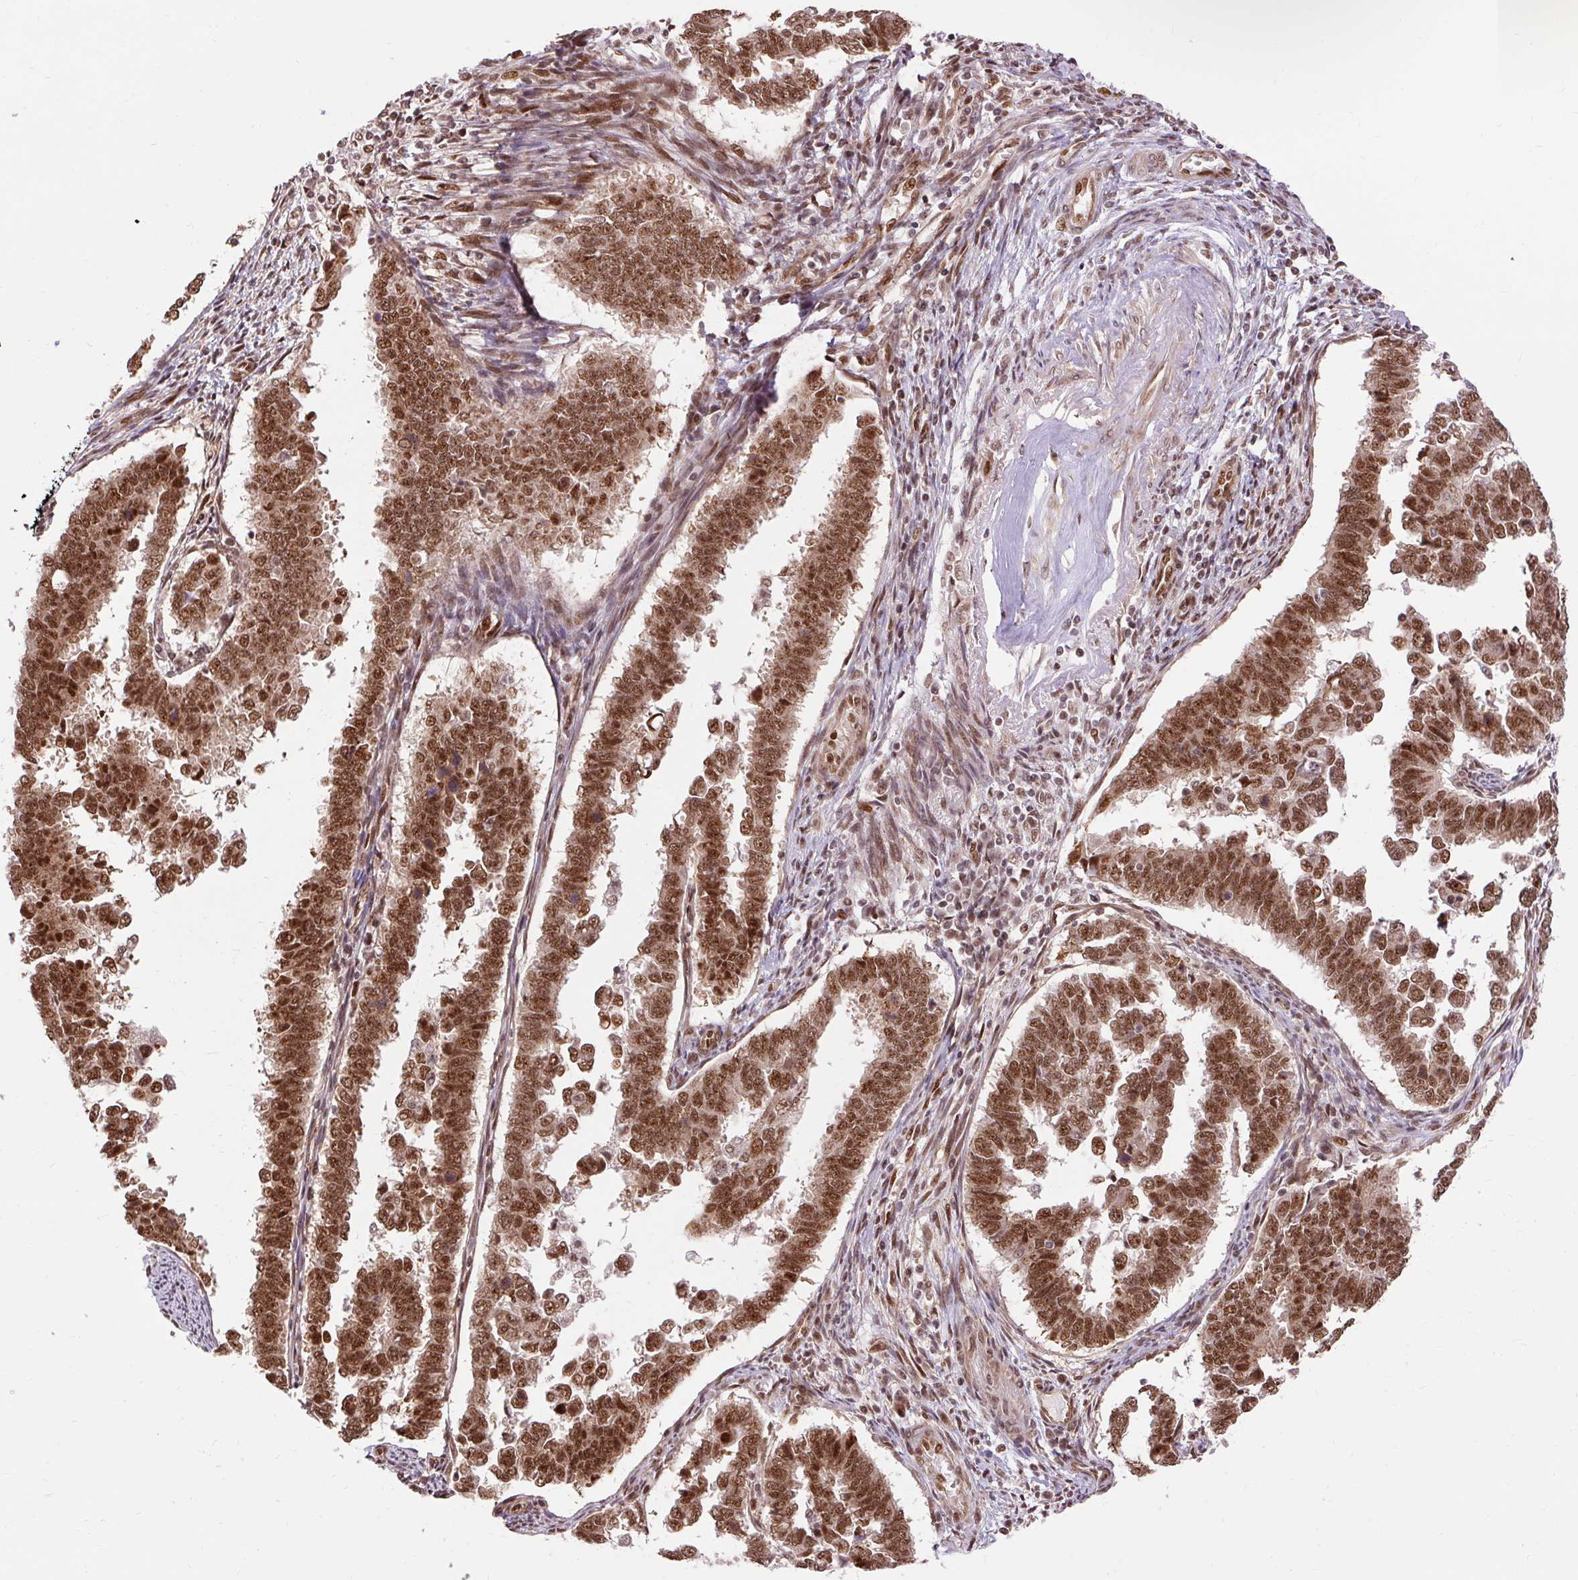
{"staining": {"intensity": "strong", "quantity": ">75%", "location": "nuclear"}, "tissue": "endometrial cancer", "cell_type": "Tumor cells", "image_type": "cancer", "snomed": [{"axis": "morphology", "description": "Adenocarcinoma, NOS"}, {"axis": "topography", "description": "Endometrium"}], "caption": "The histopathology image exhibits immunohistochemical staining of endometrial adenocarcinoma. There is strong nuclear staining is identified in approximately >75% of tumor cells. Using DAB (brown) and hematoxylin (blue) stains, captured at high magnification using brightfield microscopy.", "gene": "MECOM", "patient": {"sex": "female", "age": 75}}